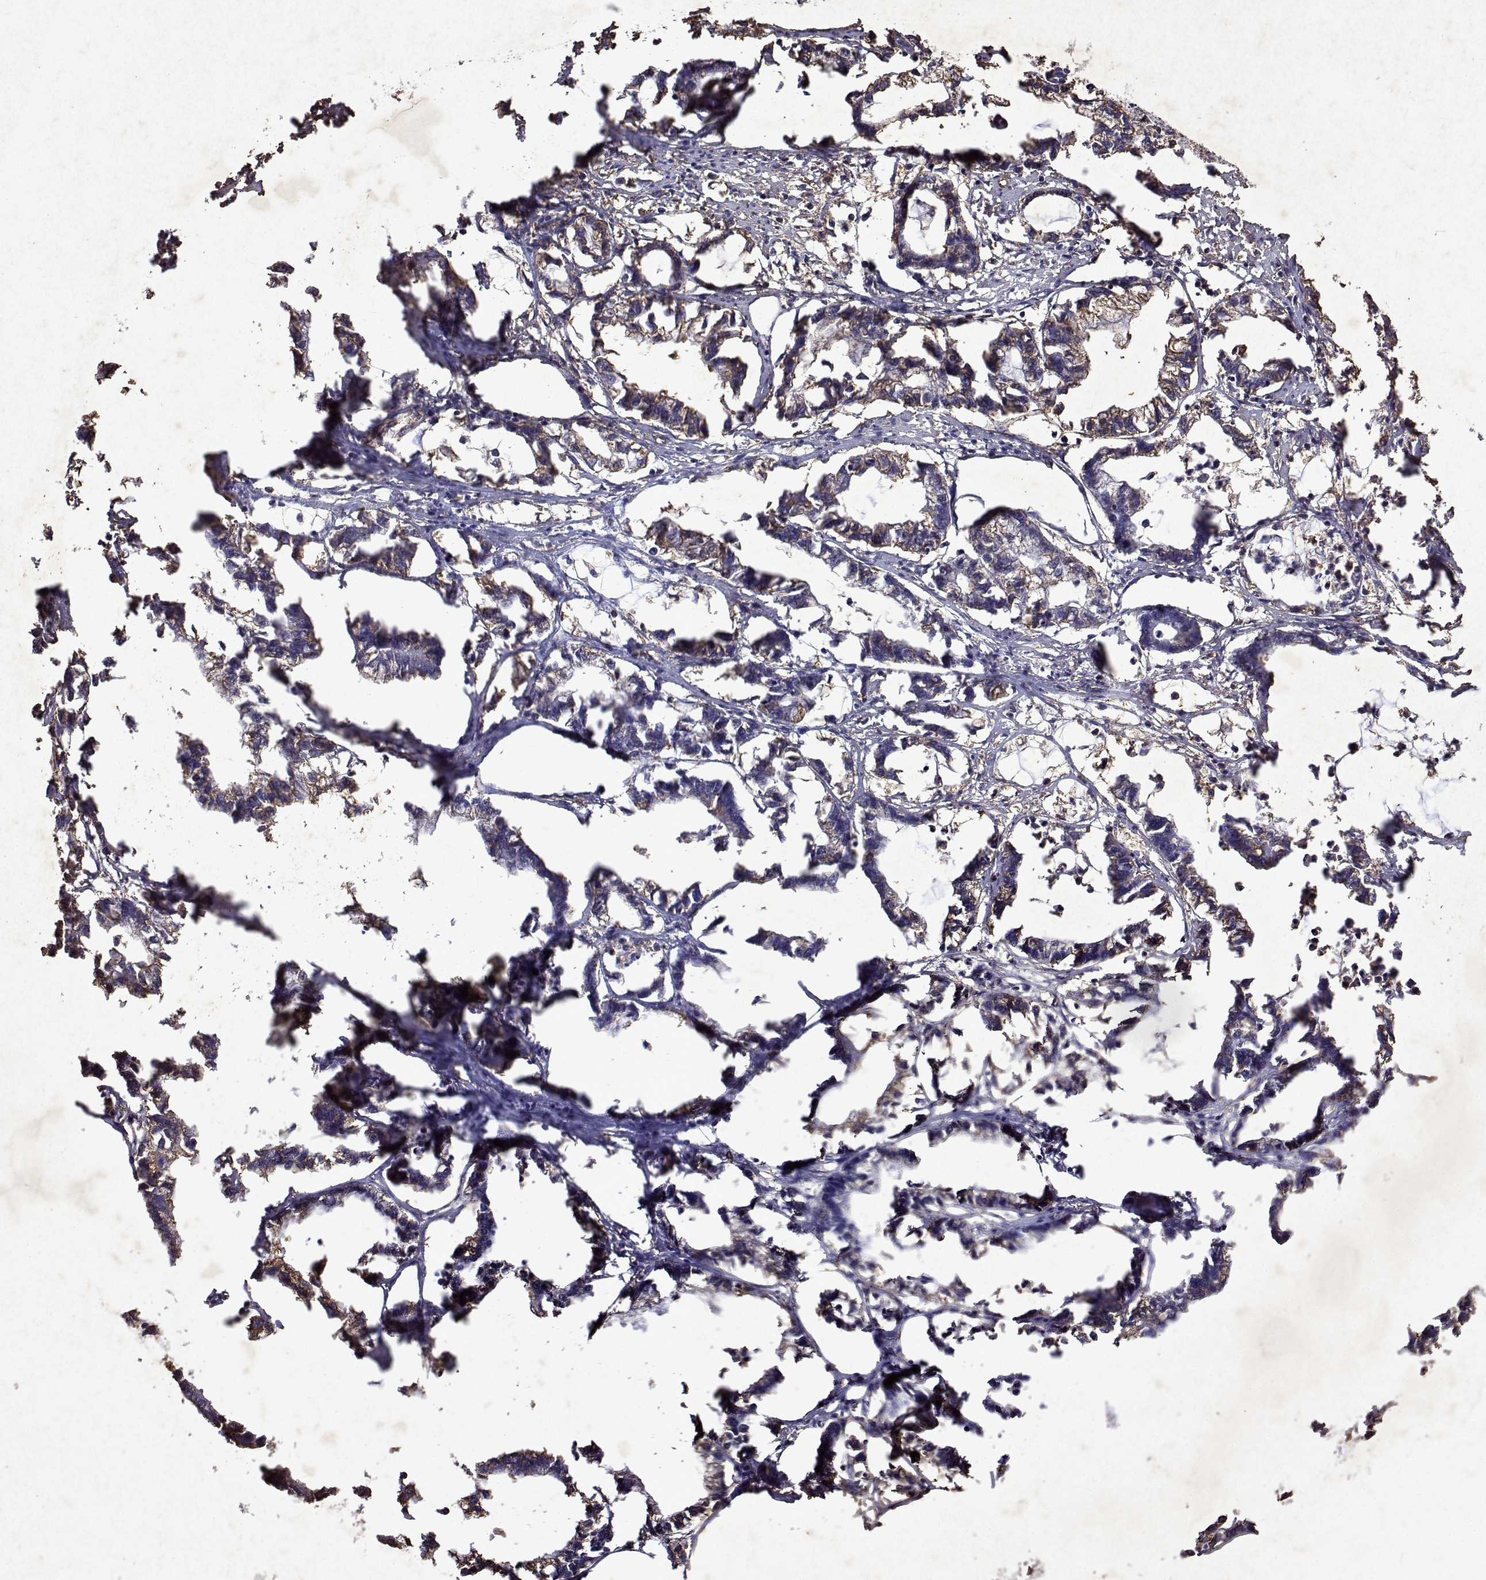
{"staining": {"intensity": "moderate", "quantity": "25%-75%", "location": "cytoplasmic/membranous"}, "tissue": "stomach cancer", "cell_type": "Tumor cells", "image_type": "cancer", "snomed": [{"axis": "morphology", "description": "Adenocarcinoma, NOS"}, {"axis": "topography", "description": "Stomach"}], "caption": "Tumor cells demonstrate medium levels of moderate cytoplasmic/membranous expression in about 25%-75% of cells in stomach cancer (adenocarcinoma). The staining was performed using DAB, with brown indicating positive protein expression. Nuclei are stained blue with hematoxylin.", "gene": "DUSP28", "patient": {"sex": "male", "age": 83}}